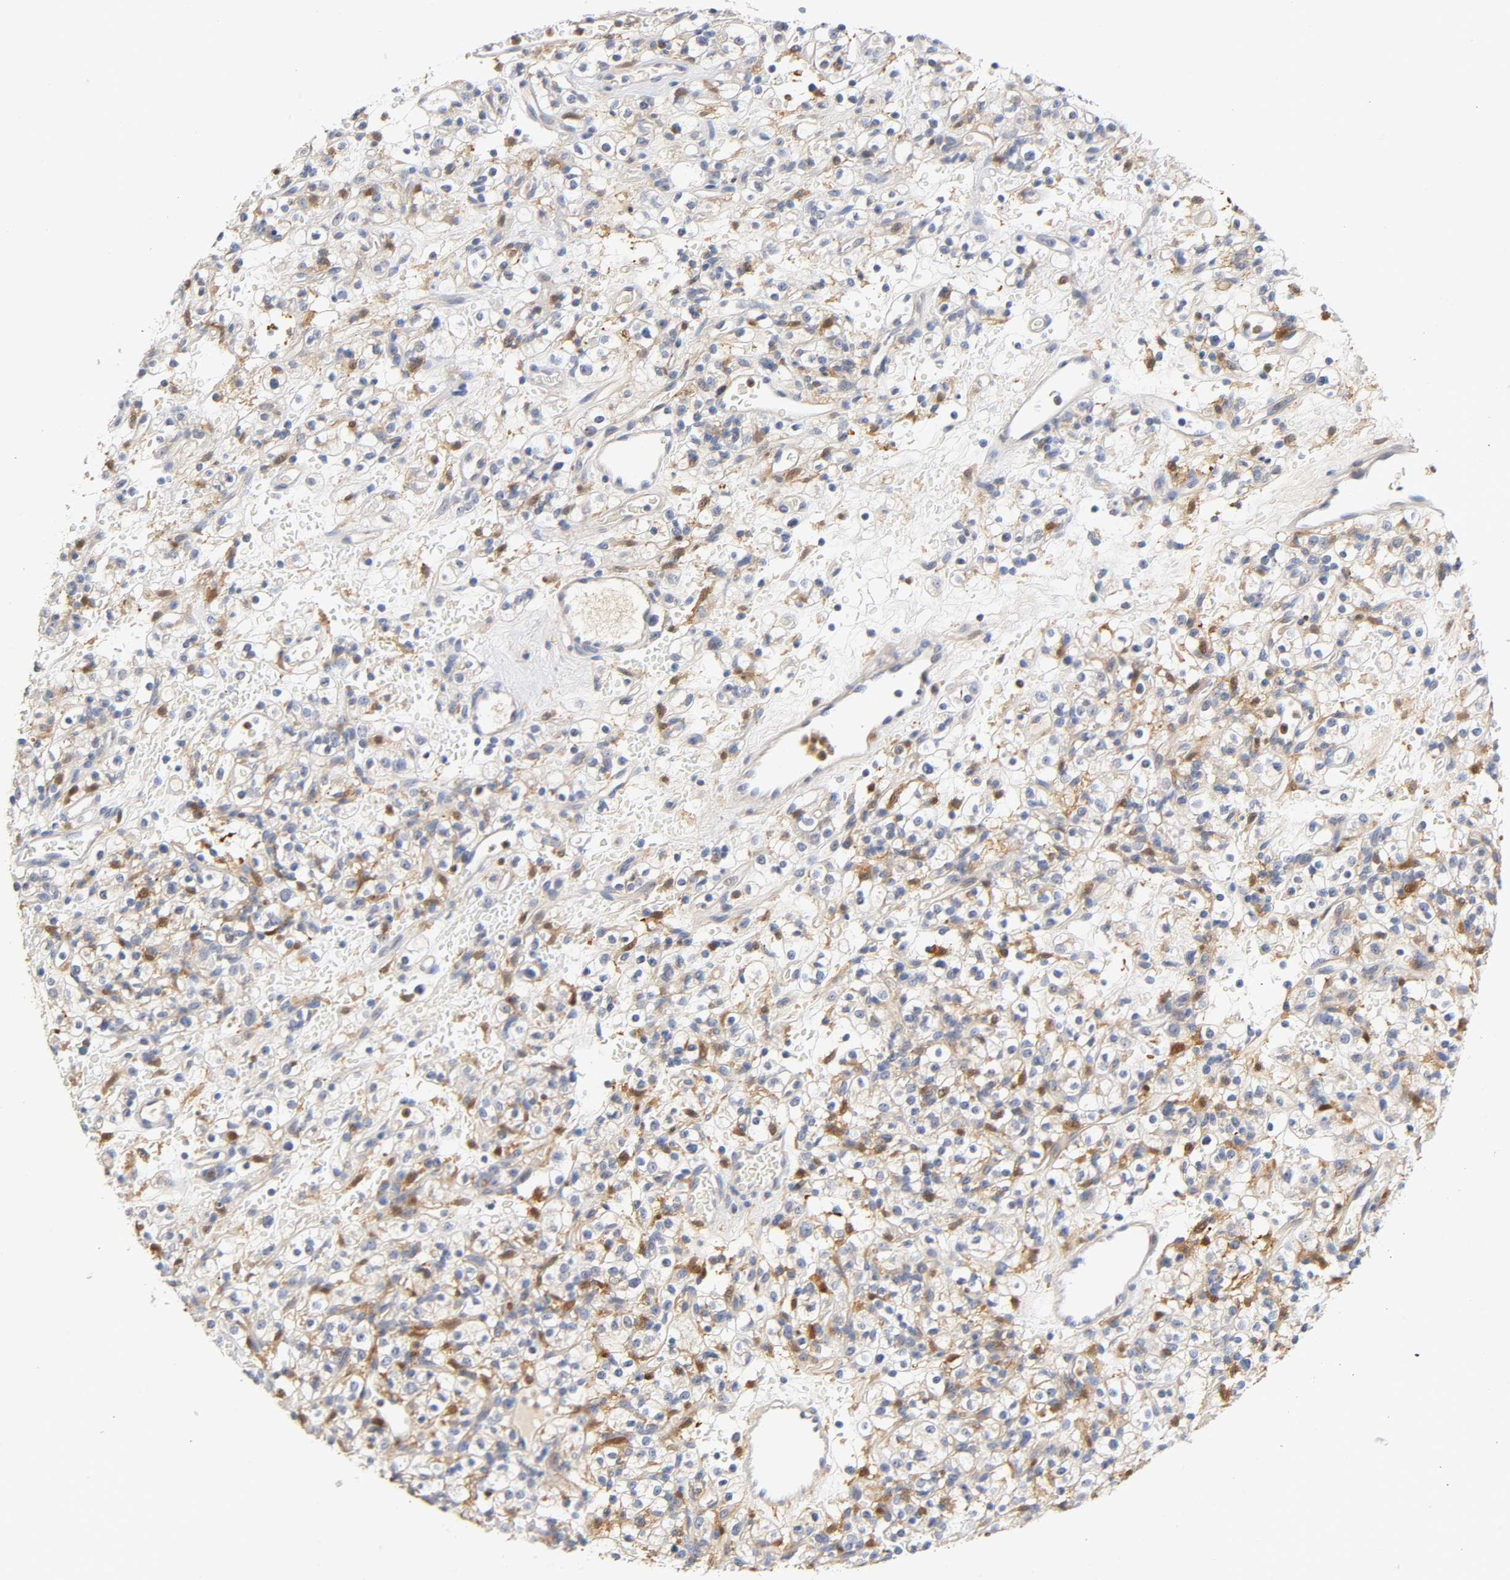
{"staining": {"intensity": "weak", "quantity": "<25%", "location": "cytoplasmic/membranous"}, "tissue": "renal cancer", "cell_type": "Tumor cells", "image_type": "cancer", "snomed": [{"axis": "morphology", "description": "Normal tissue, NOS"}, {"axis": "morphology", "description": "Adenocarcinoma, NOS"}, {"axis": "topography", "description": "Kidney"}], "caption": "A high-resolution micrograph shows immunohistochemistry staining of renal adenocarcinoma, which shows no significant expression in tumor cells.", "gene": "IL18", "patient": {"sex": "female", "age": 72}}